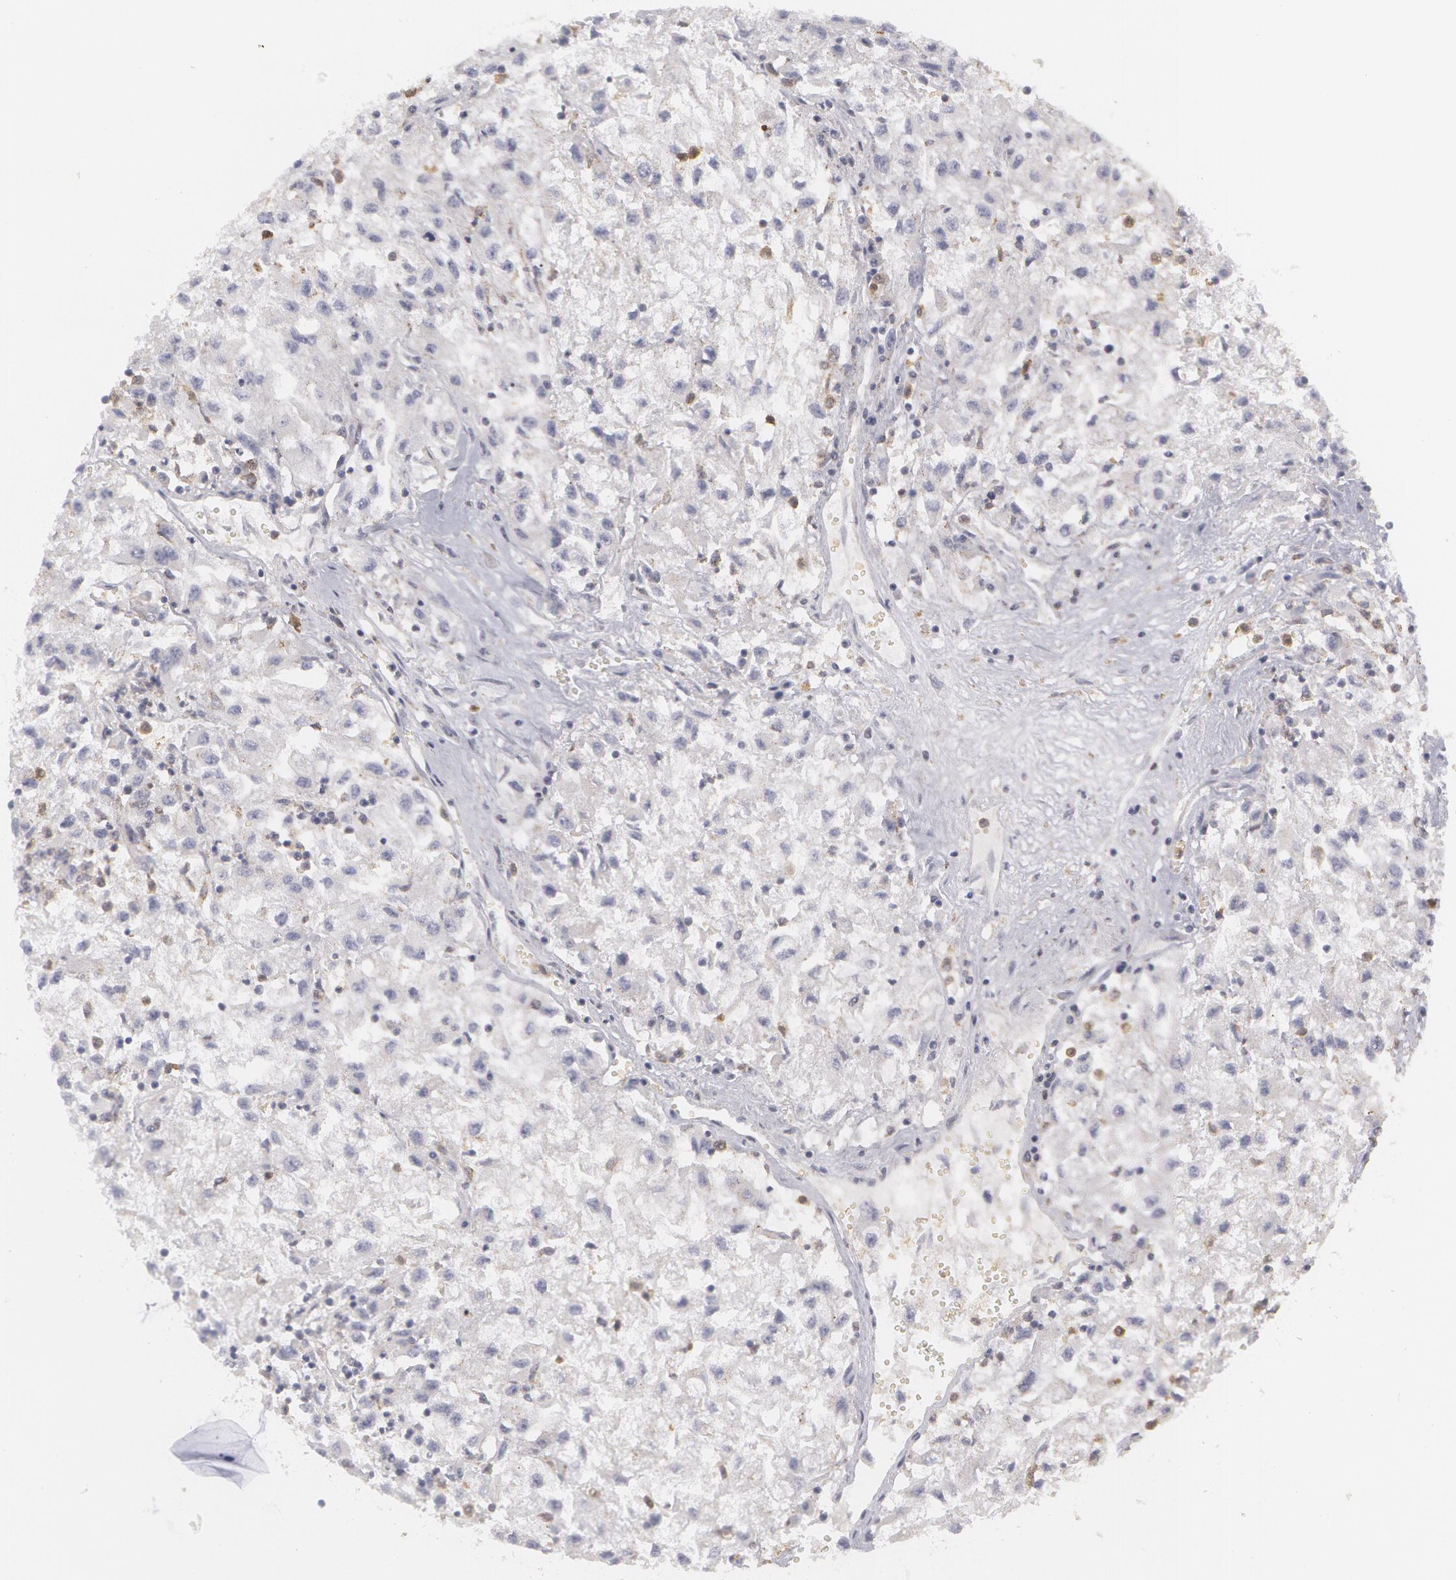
{"staining": {"intensity": "weak", "quantity": "25%-75%", "location": "cytoplasmic/membranous"}, "tissue": "renal cancer", "cell_type": "Tumor cells", "image_type": "cancer", "snomed": [{"axis": "morphology", "description": "Adenocarcinoma, NOS"}, {"axis": "topography", "description": "Kidney"}], "caption": "DAB (3,3'-diaminobenzidine) immunohistochemical staining of renal cancer reveals weak cytoplasmic/membranous protein staining in about 25%-75% of tumor cells.", "gene": "CAT", "patient": {"sex": "male", "age": 59}}